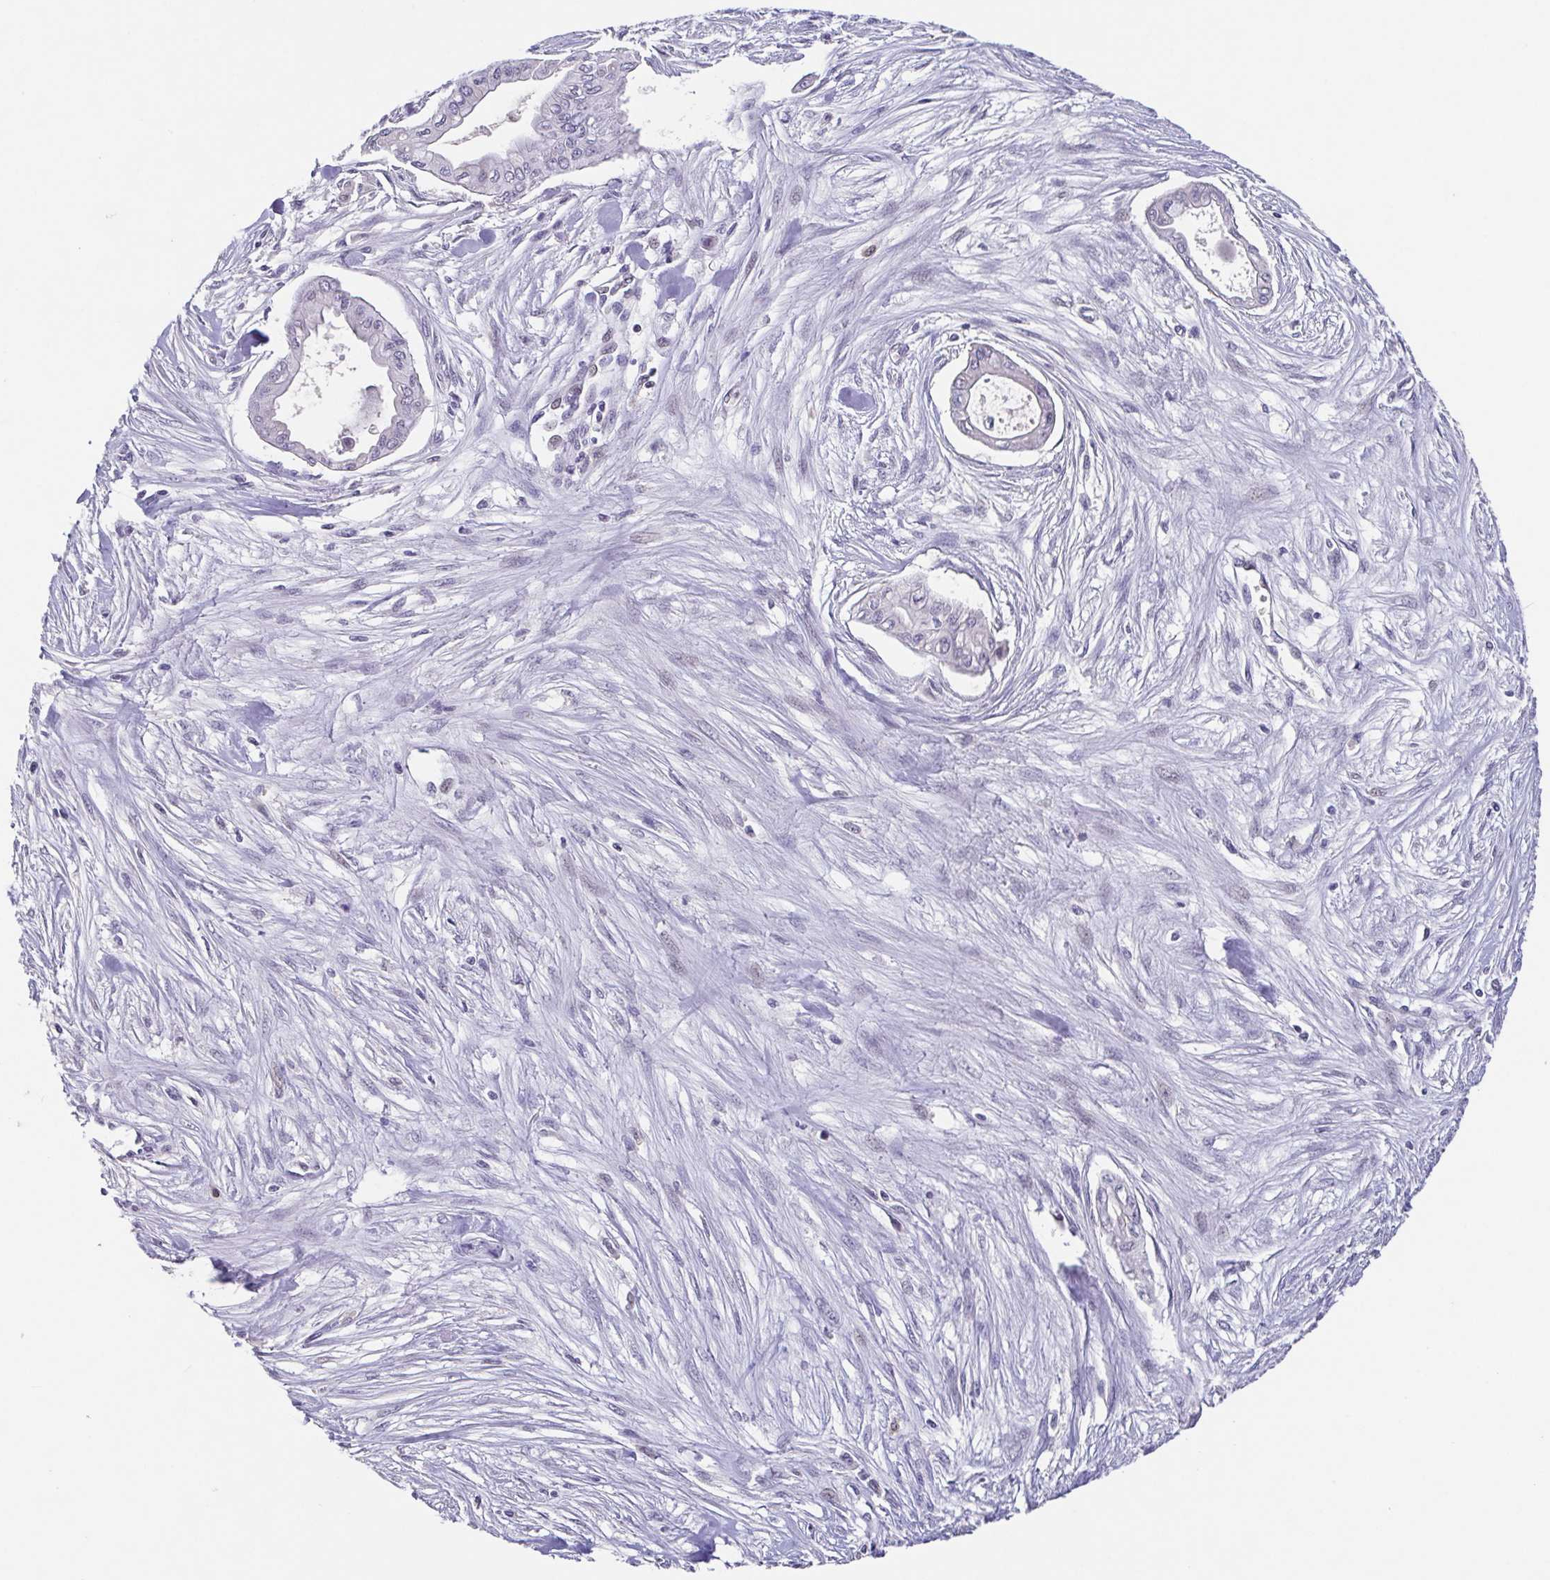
{"staining": {"intensity": "negative", "quantity": "none", "location": "none"}, "tissue": "pancreatic cancer", "cell_type": "Tumor cells", "image_type": "cancer", "snomed": [{"axis": "morphology", "description": "Adenocarcinoma, NOS"}, {"axis": "topography", "description": "Pancreas"}], "caption": "This is a micrograph of IHC staining of pancreatic cancer (adenocarcinoma), which shows no expression in tumor cells.", "gene": "GHRL", "patient": {"sex": "female", "age": 68}}